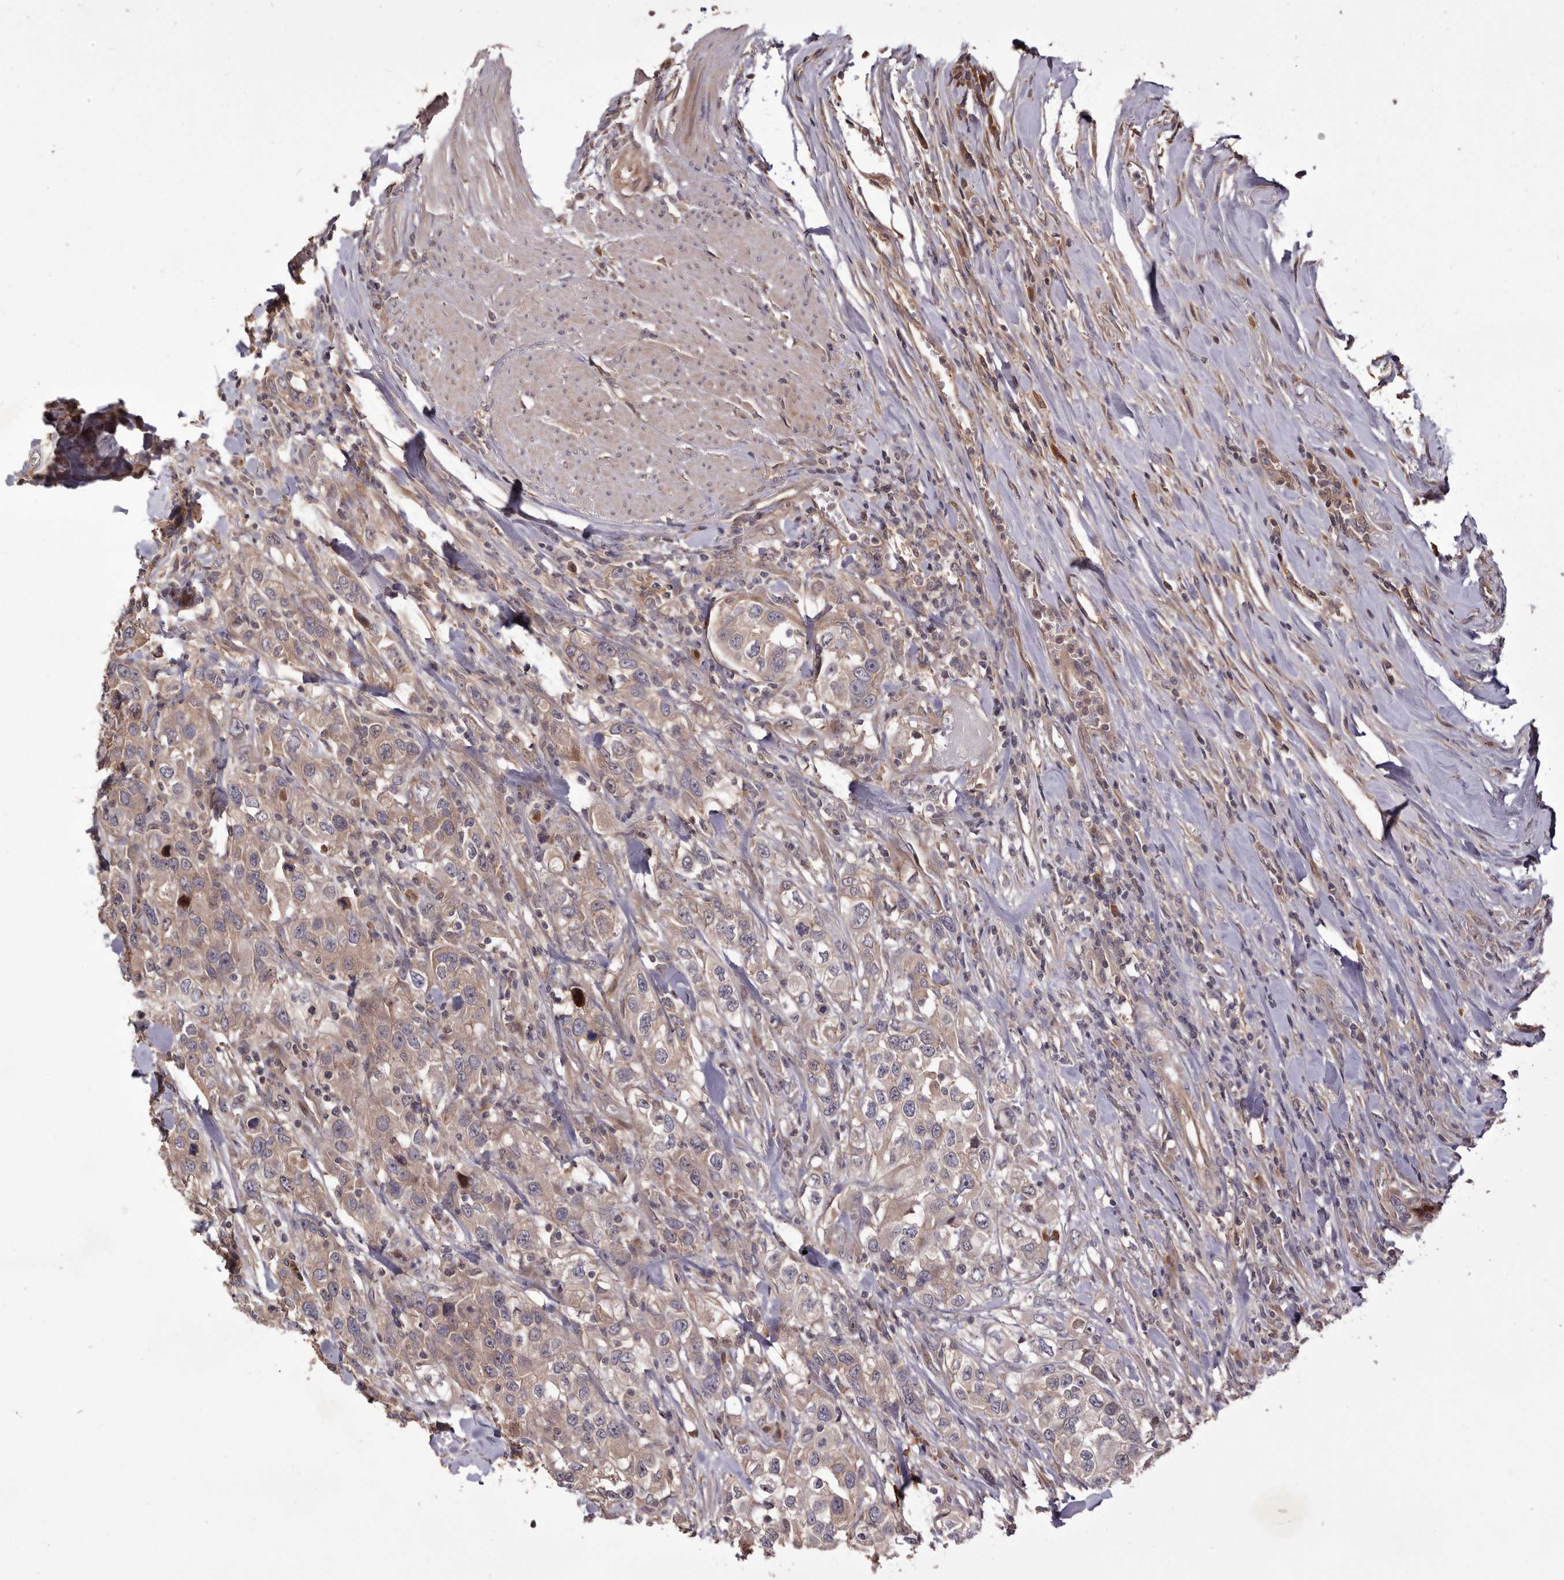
{"staining": {"intensity": "weak", "quantity": ">75%", "location": "cytoplasmic/membranous"}, "tissue": "urothelial cancer", "cell_type": "Tumor cells", "image_type": "cancer", "snomed": [{"axis": "morphology", "description": "Urothelial carcinoma, High grade"}, {"axis": "topography", "description": "Urinary bladder"}], "caption": "This photomicrograph displays immunohistochemistry (IHC) staining of urothelial cancer, with low weak cytoplasmic/membranous staining in about >75% of tumor cells.", "gene": "DOP1A", "patient": {"sex": "female", "age": 80}}